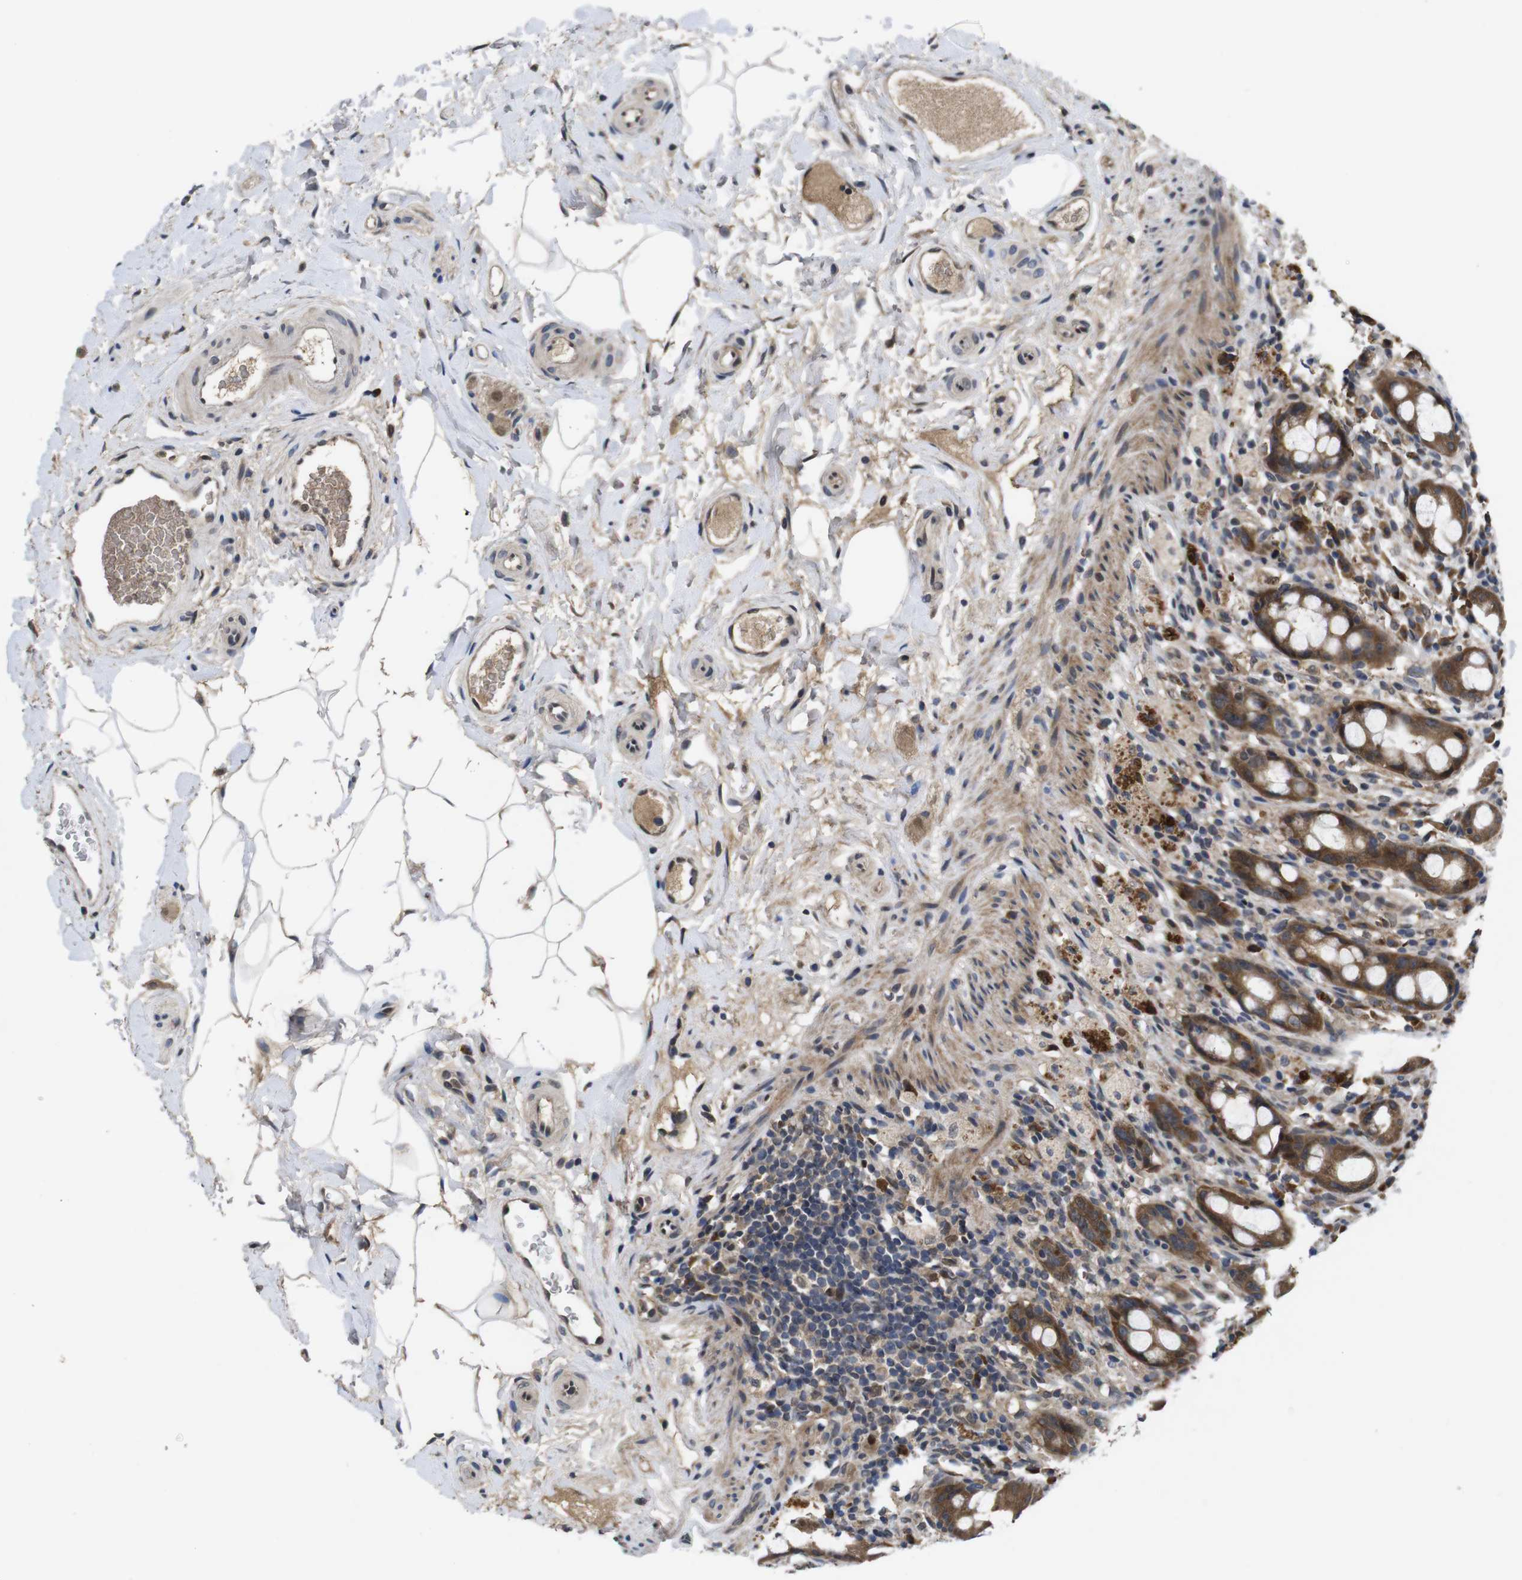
{"staining": {"intensity": "strong", "quantity": ">75%", "location": "cytoplasmic/membranous"}, "tissue": "rectum", "cell_type": "Glandular cells", "image_type": "normal", "snomed": [{"axis": "morphology", "description": "Normal tissue, NOS"}, {"axis": "topography", "description": "Rectum"}], "caption": "Rectum stained with immunohistochemistry (IHC) displays strong cytoplasmic/membranous expression in about >75% of glandular cells. The protein of interest is shown in brown color, while the nuclei are stained blue.", "gene": "ZBTB46", "patient": {"sex": "male", "age": 44}}